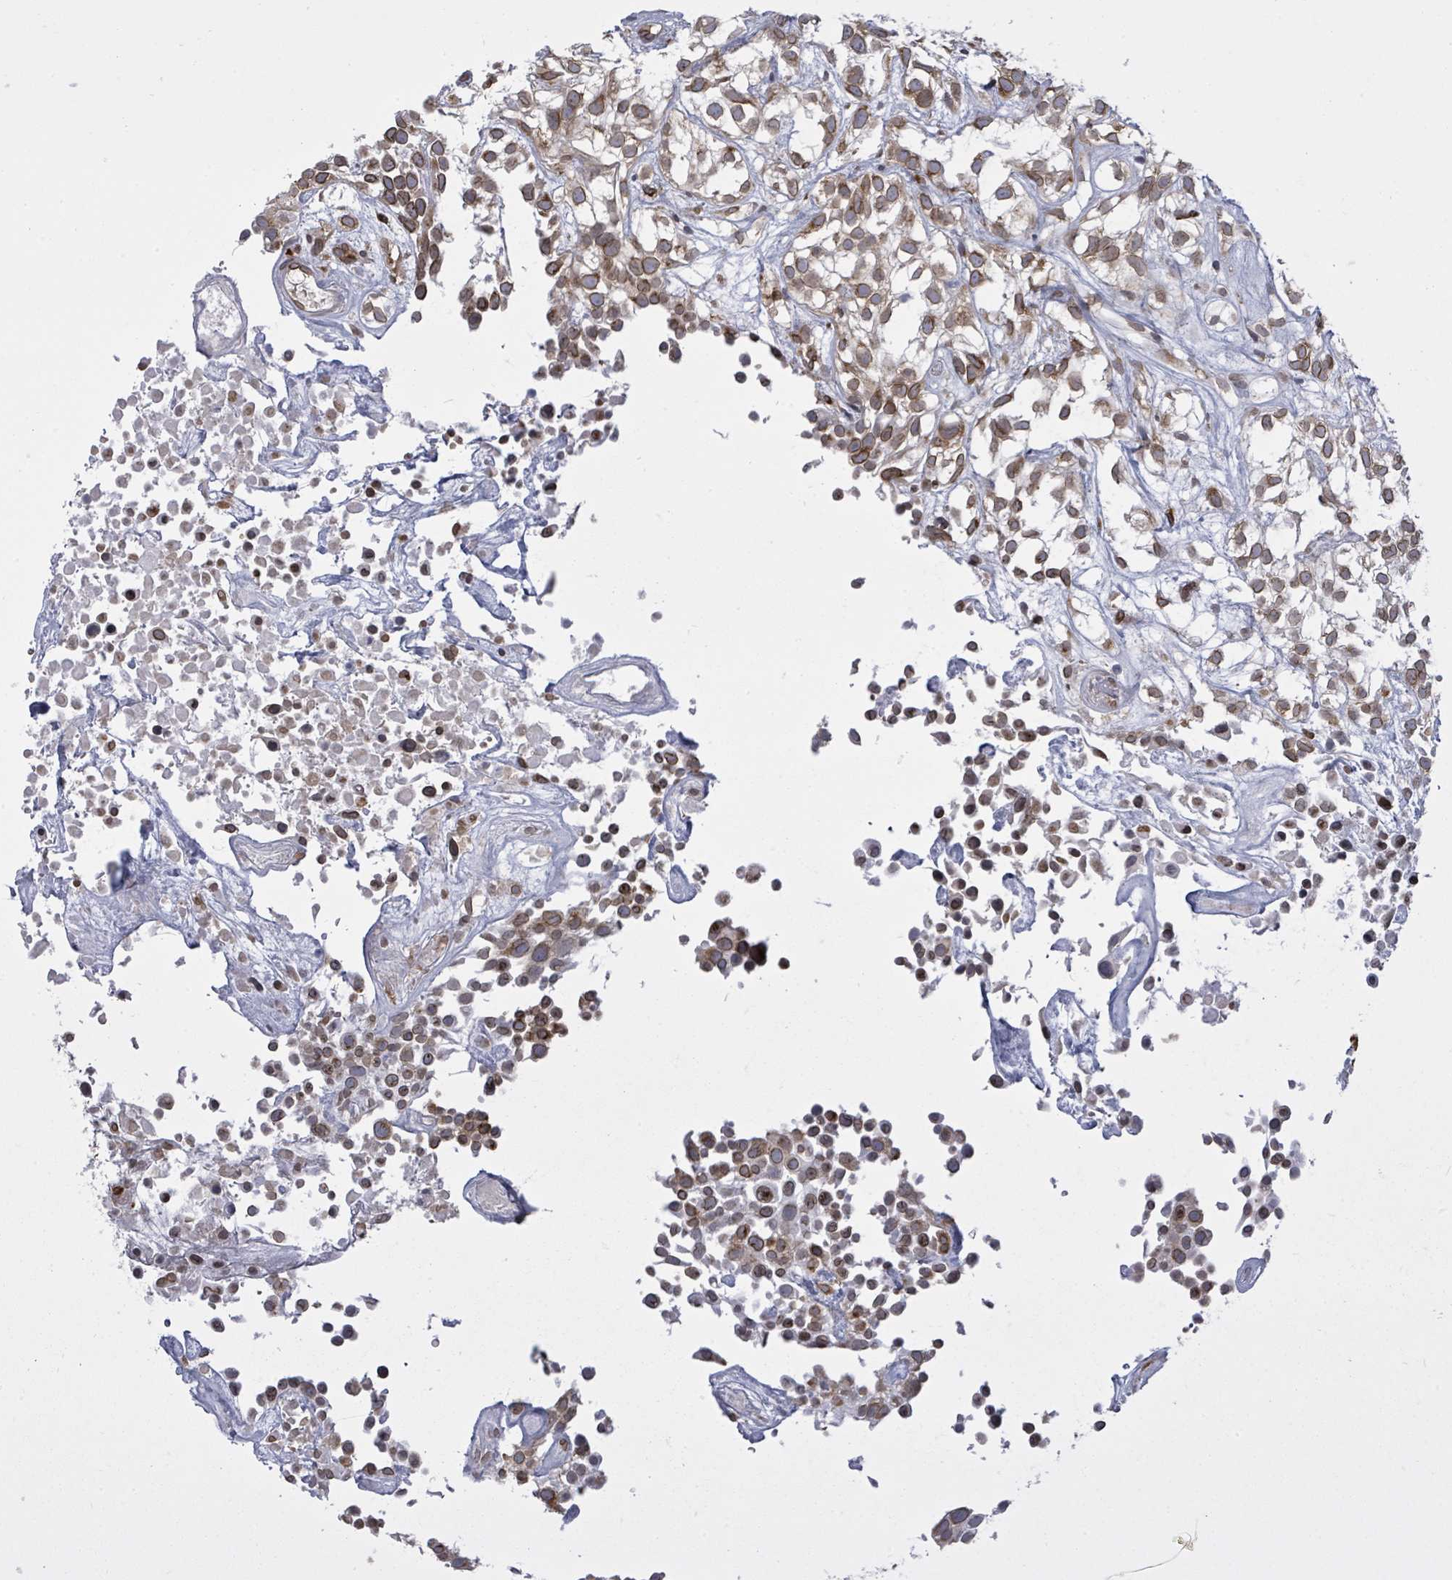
{"staining": {"intensity": "moderate", "quantity": ">75%", "location": "cytoplasmic/membranous,nuclear"}, "tissue": "urothelial cancer", "cell_type": "Tumor cells", "image_type": "cancer", "snomed": [{"axis": "morphology", "description": "Urothelial carcinoma, High grade"}, {"axis": "topography", "description": "Urinary bladder"}], "caption": "Urothelial cancer was stained to show a protein in brown. There is medium levels of moderate cytoplasmic/membranous and nuclear staining in about >75% of tumor cells.", "gene": "ARFGAP1", "patient": {"sex": "male", "age": 56}}